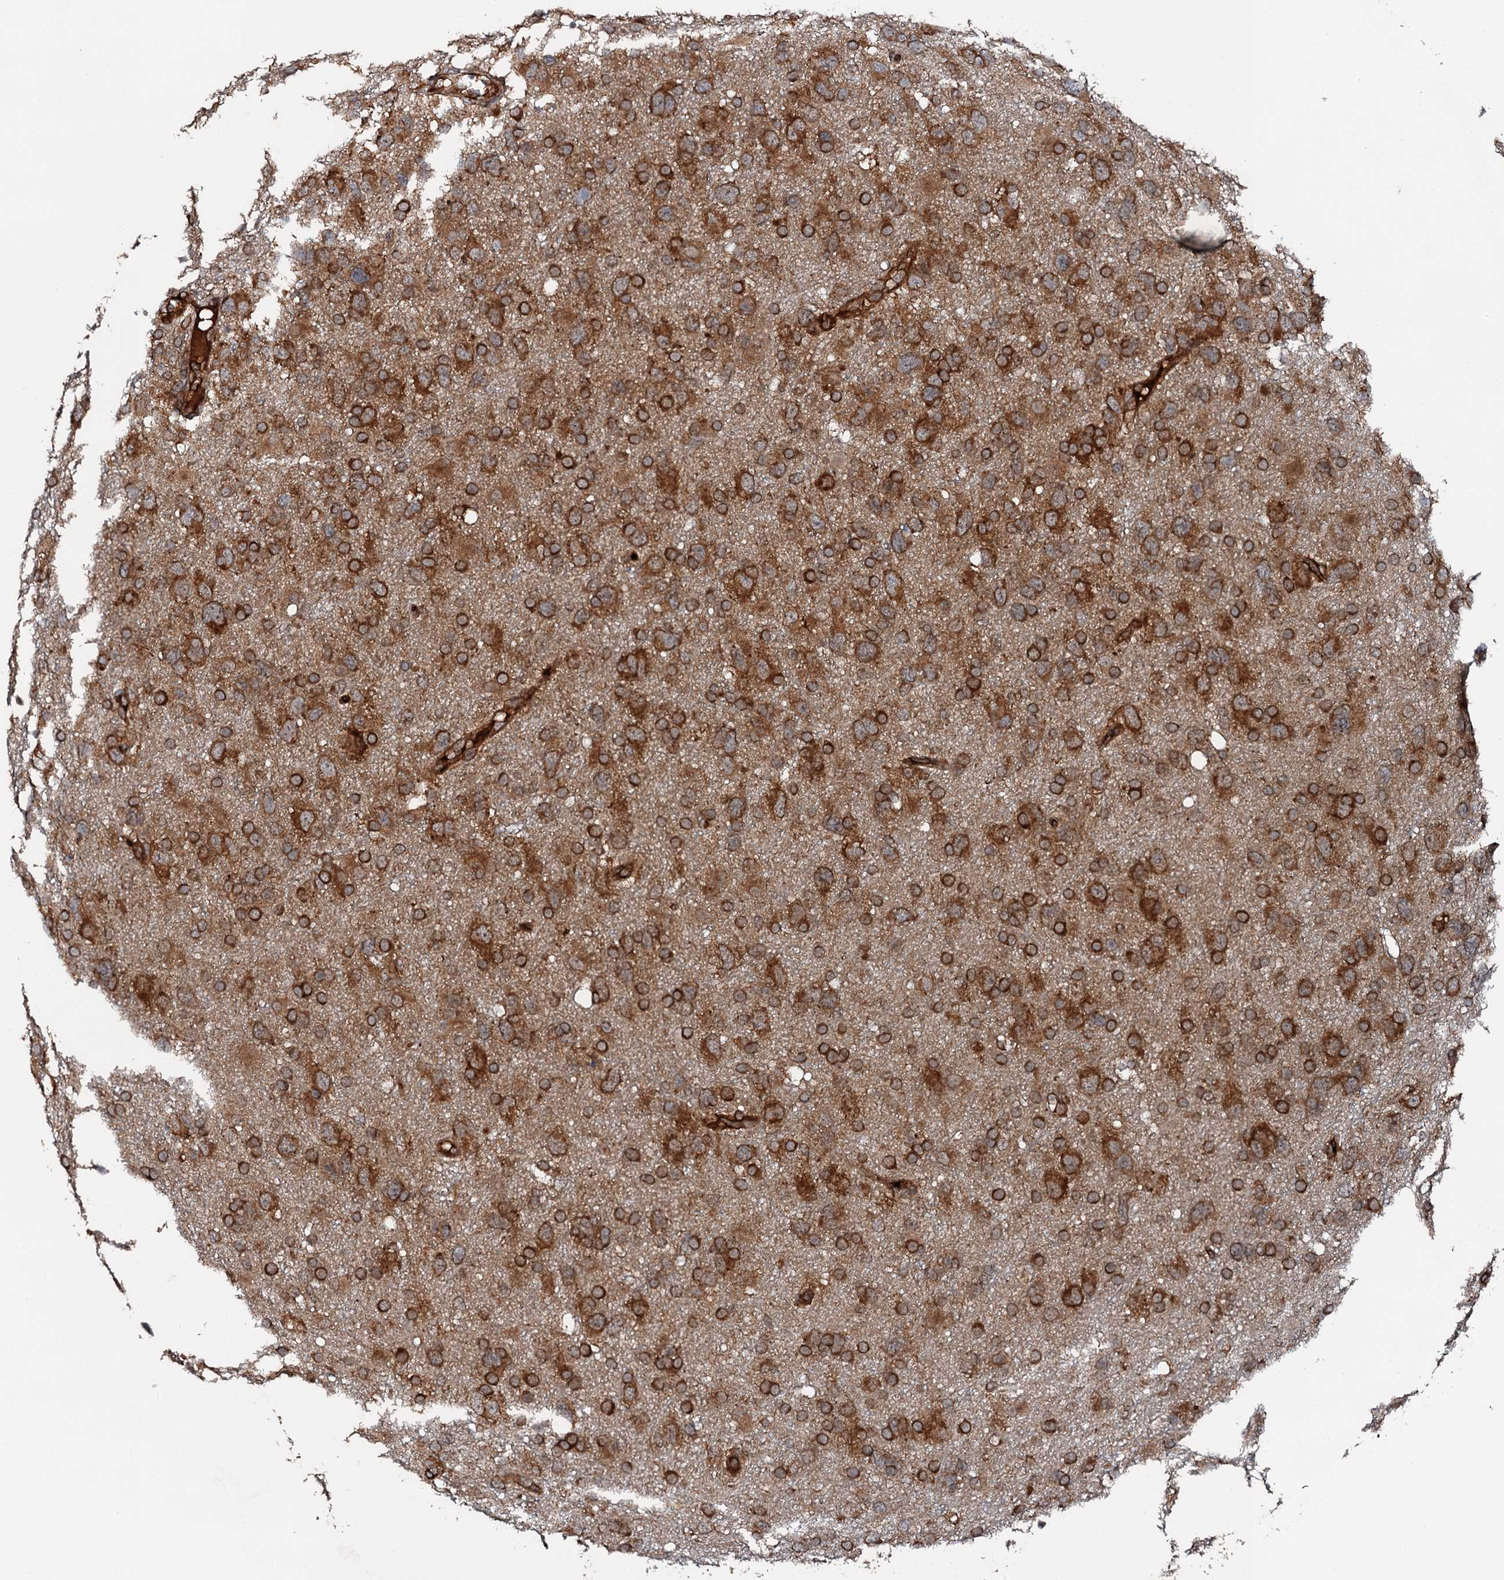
{"staining": {"intensity": "strong", "quantity": ">75%", "location": "cytoplasmic/membranous"}, "tissue": "glioma", "cell_type": "Tumor cells", "image_type": "cancer", "snomed": [{"axis": "morphology", "description": "Glioma, malignant, High grade"}, {"axis": "topography", "description": "Brain"}], "caption": "Protein staining of glioma tissue displays strong cytoplasmic/membranous expression in approximately >75% of tumor cells.", "gene": "FLYWCH1", "patient": {"sex": "male", "age": 61}}